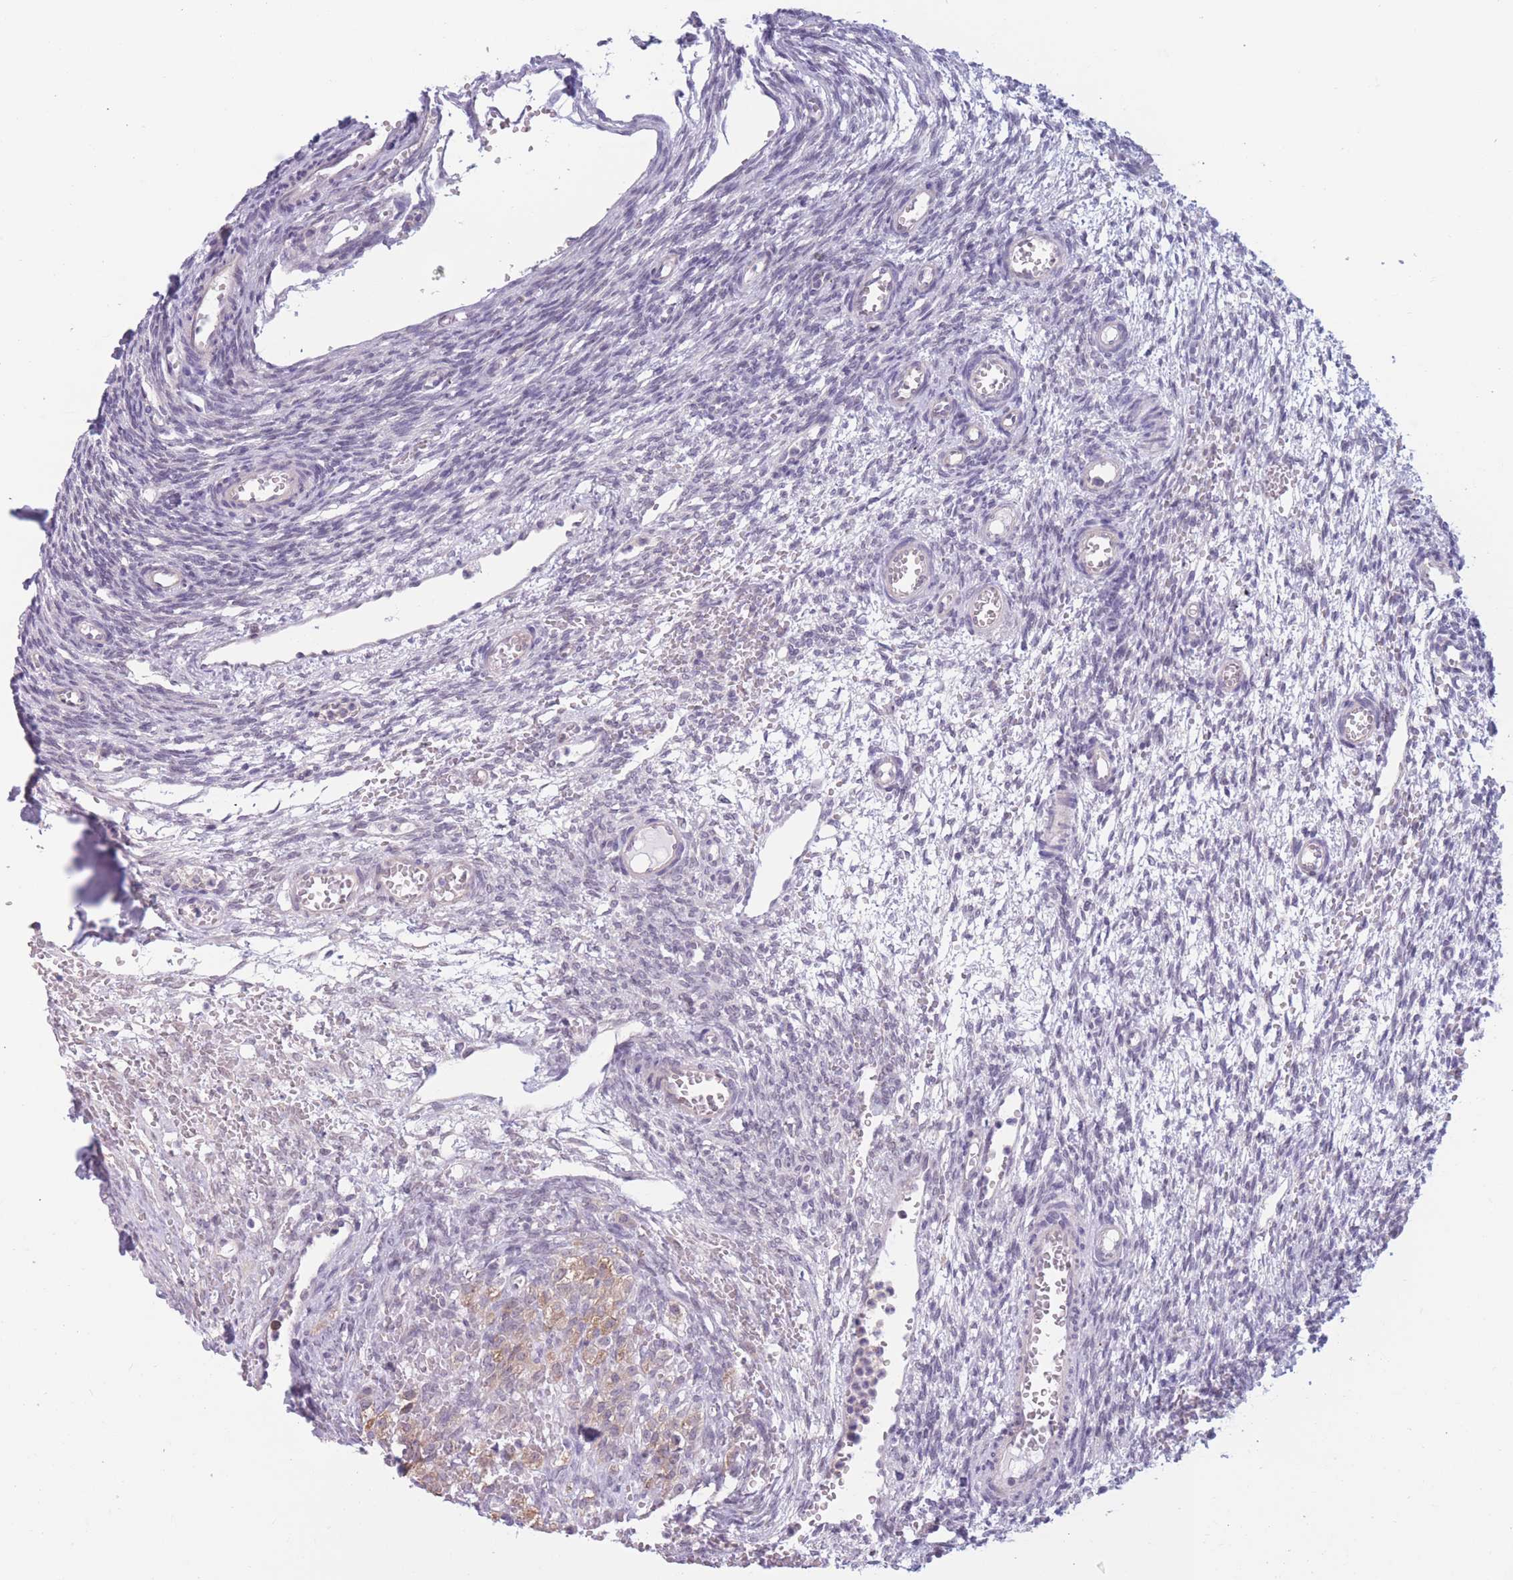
{"staining": {"intensity": "negative", "quantity": "none", "location": "none"}, "tissue": "ovary", "cell_type": "Follicle cells", "image_type": "normal", "snomed": [{"axis": "morphology", "description": "Normal tissue, NOS"}, {"axis": "topography", "description": "Ovary"}], "caption": "Follicle cells are negative for protein expression in normal human ovary. (DAB immunohistochemistry (IHC), high magnification).", "gene": "PODXL", "patient": {"sex": "female", "age": 39}}